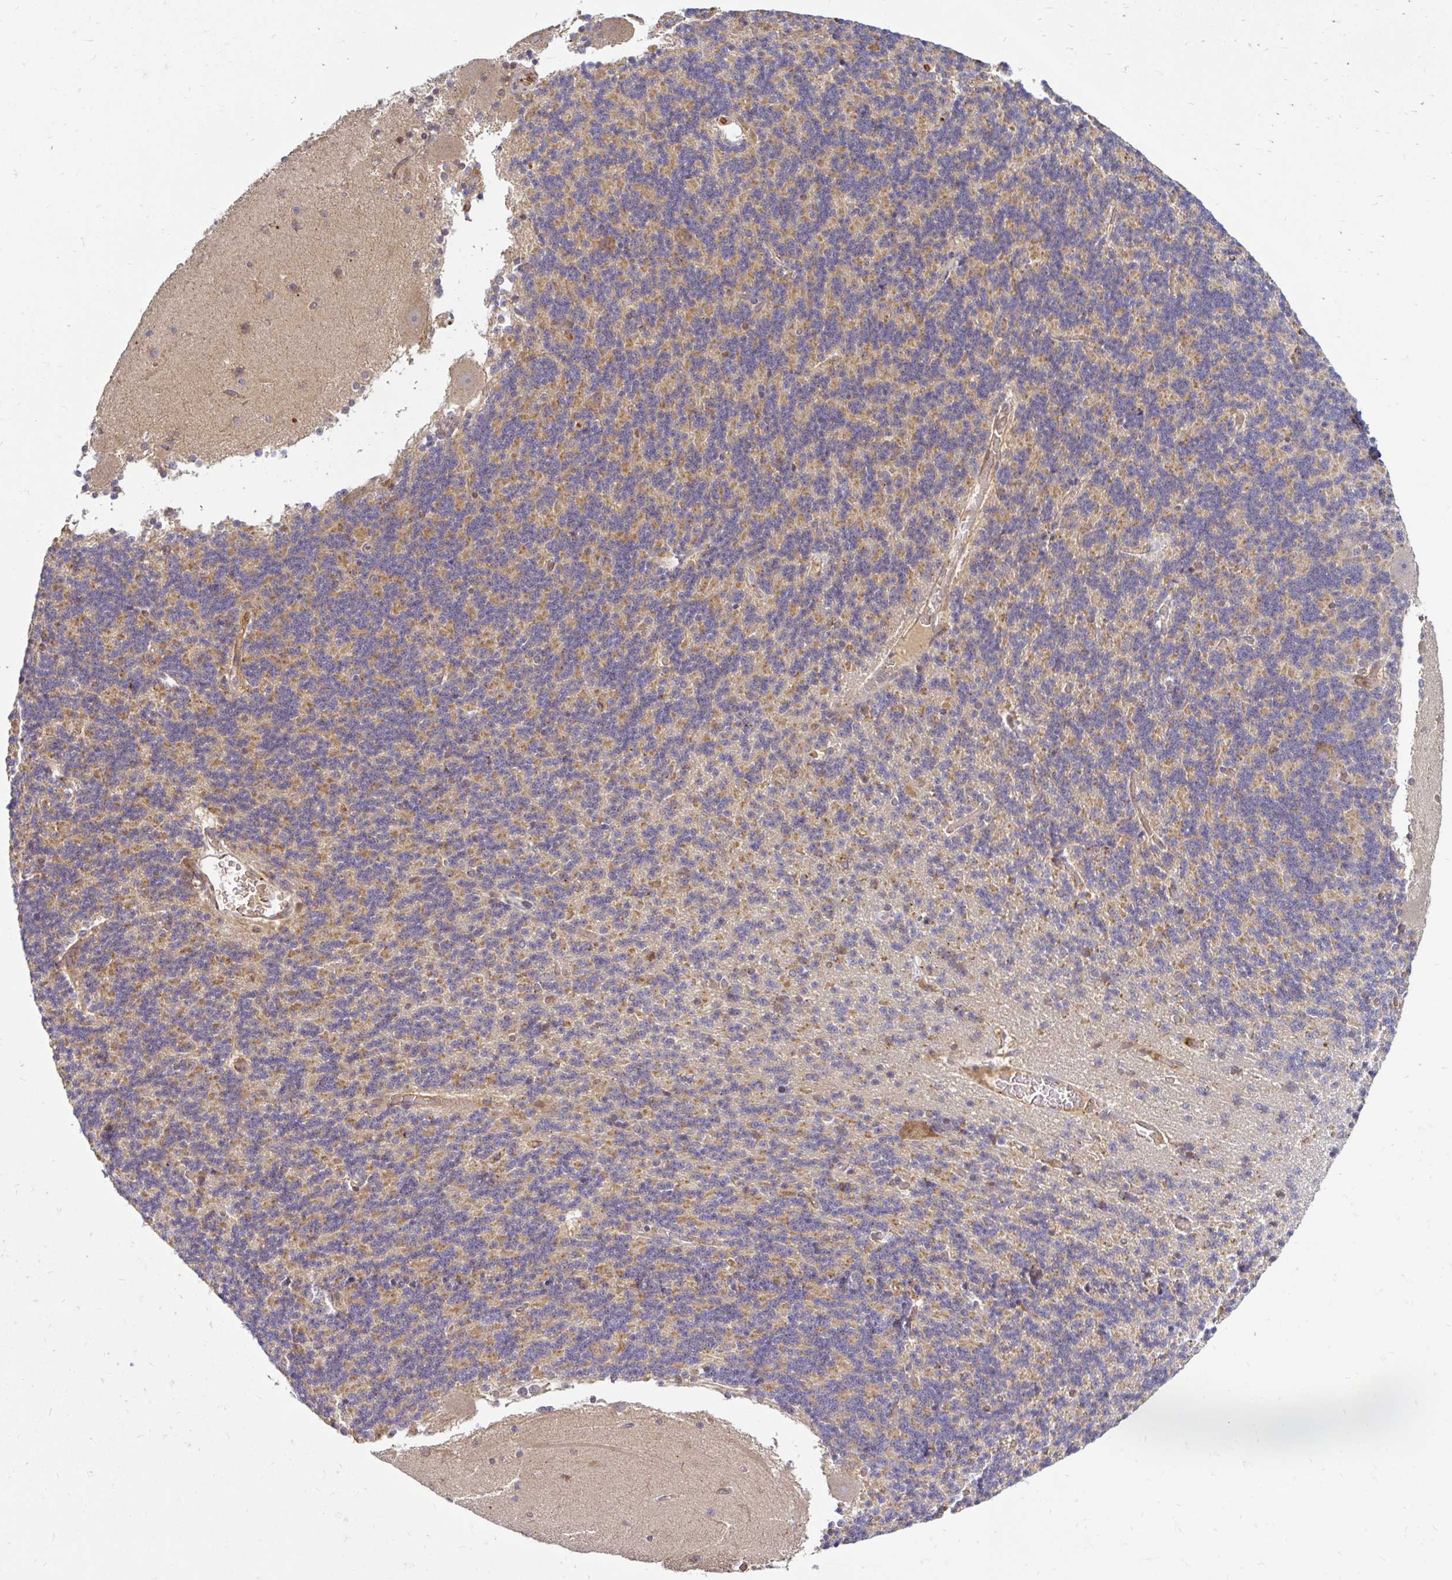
{"staining": {"intensity": "moderate", "quantity": "25%-75%", "location": "cytoplasmic/membranous"}, "tissue": "cerebellum", "cell_type": "Cells in granular layer", "image_type": "normal", "snomed": [{"axis": "morphology", "description": "Normal tissue, NOS"}, {"axis": "topography", "description": "Cerebellum"}], "caption": "Brown immunohistochemical staining in normal cerebellum displays moderate cytoplasmic/membranous staining in about 25%-75% of cells in granular layer. (DAB (3,3'-diaminobenzidine) = brown stain, brightfield microscopy at high magnification).", "gene": "ARHGEF37", "patient": {"sex": "female", "age": 54}}